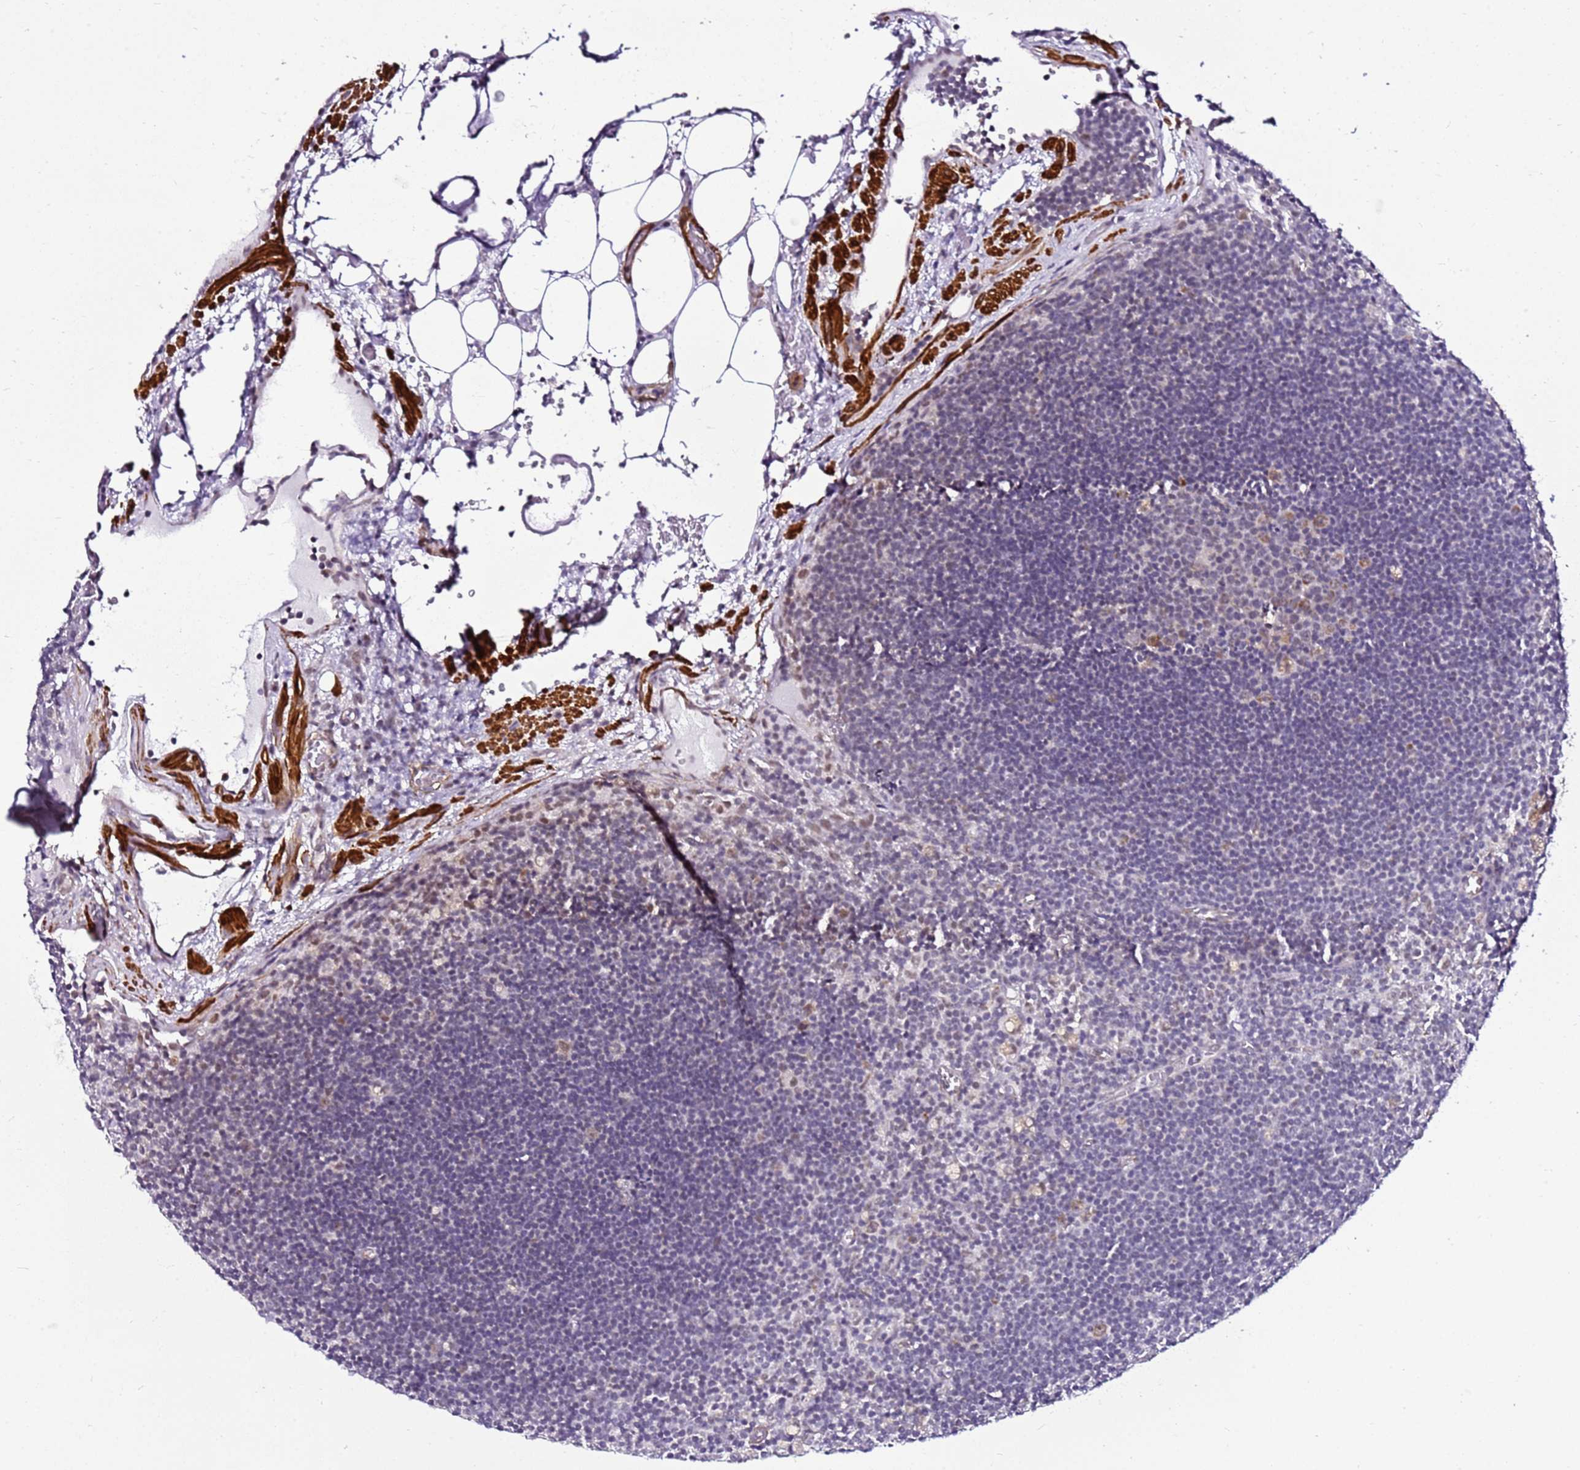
{"staining": {"intensity": "negative", "quantity": "none", "location": "none"}, "tissue": "lymph node", "cell_type": "Germinal center cells", "image_type": "normal", "snomed": [{"axis": "morphology", "description": "Normal tissue, NOS"}, {"axis": "topography", "description": "Lymph node"}], "caption": "Immunohistochemistry image of unremarkable lymph node stained for a protein (brown), which reveals no positivity in germinal center cells. The staining was performed using DAB to visualize the protein expression in brown, while the nuclei were stained in blue with hematoxylin (Magnification: 20x).", "gene": "SMIM4", "patient": {"sex": "male", "age": 69}}